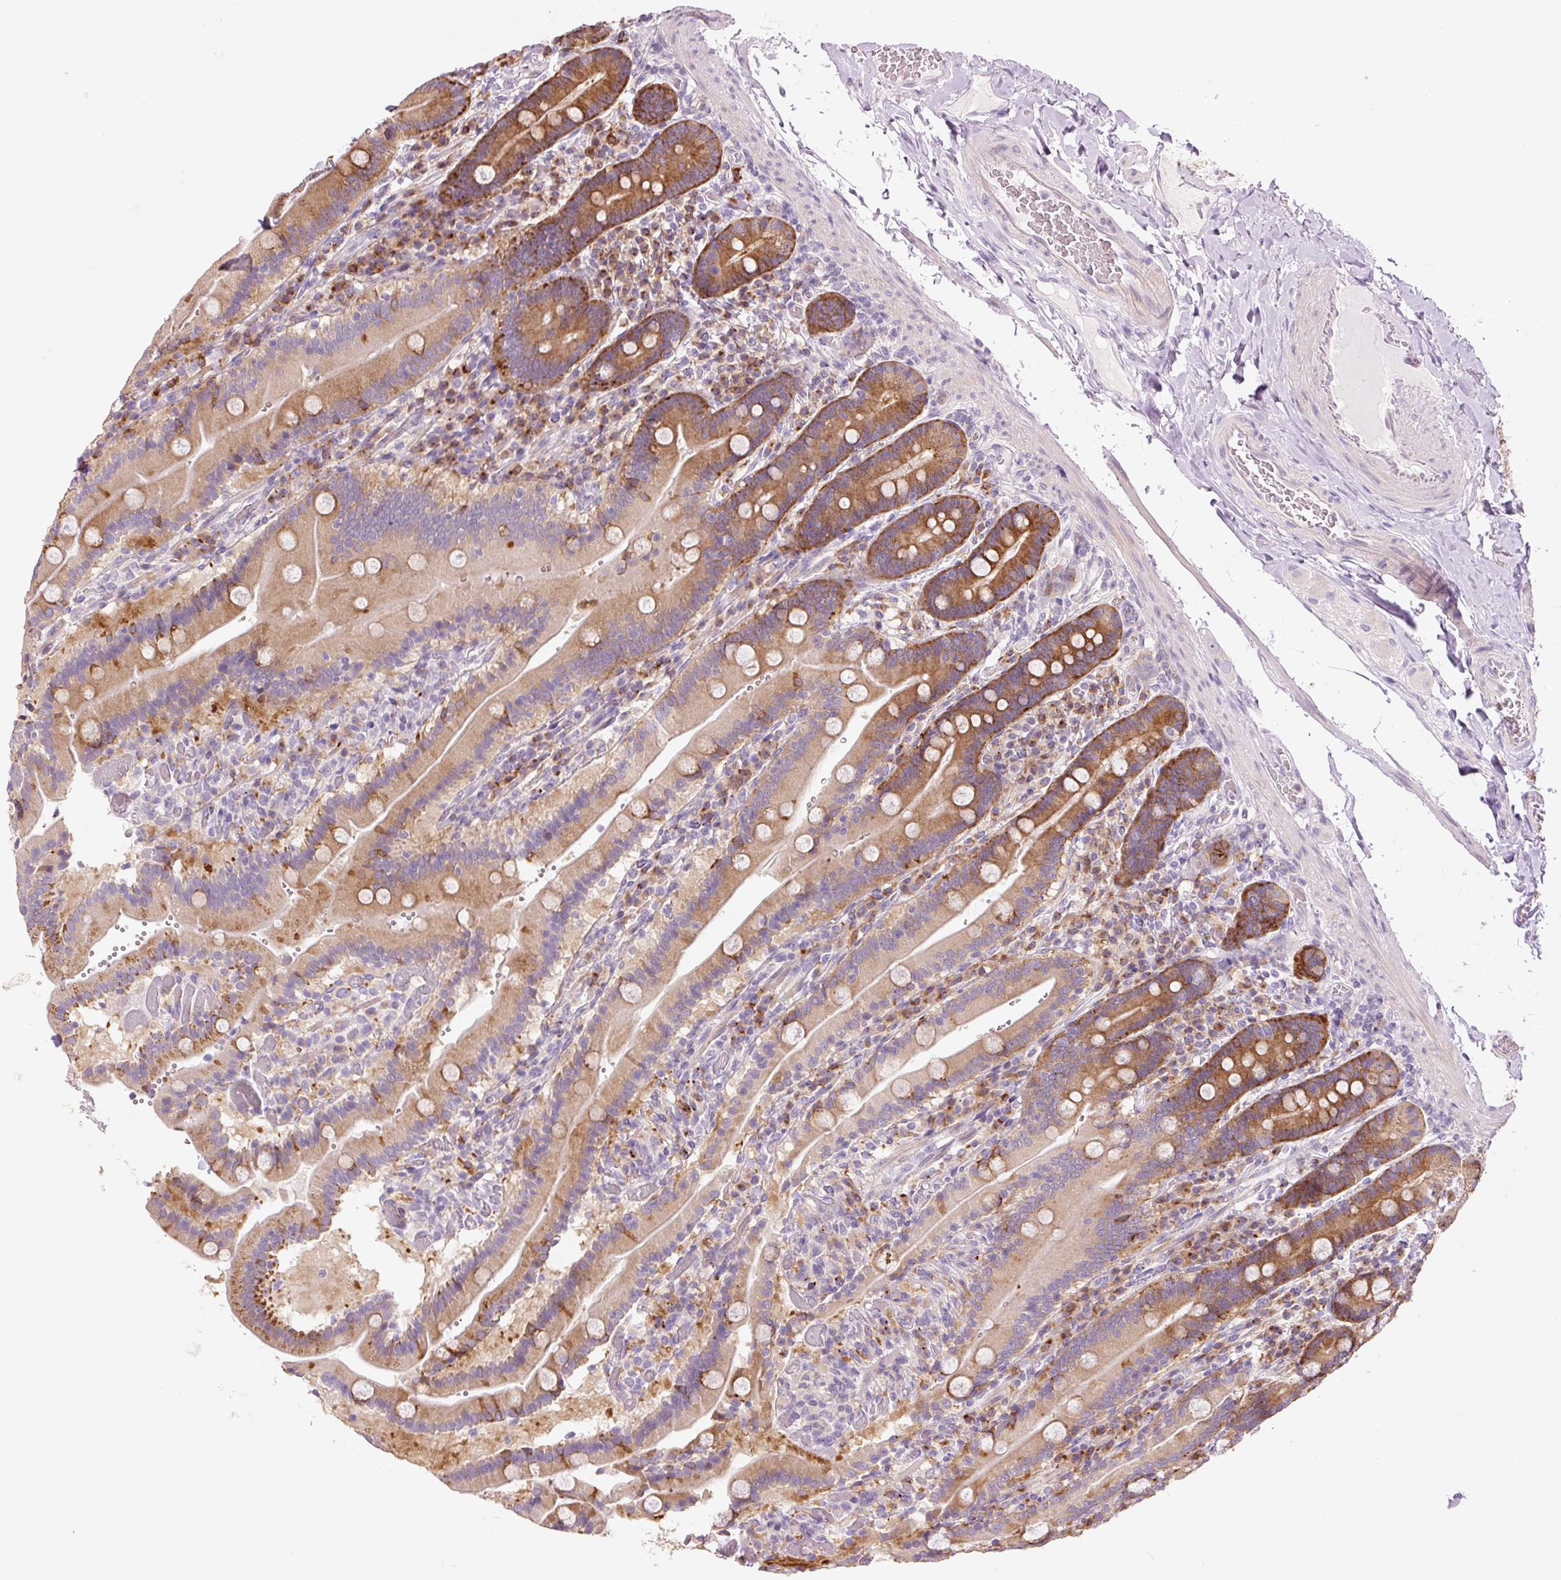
{"staining": {"intensity": "strong", "quantity": ">75%", "location": "cytoplasmic/membranous"}, "tissue": "duodenum", "cell_type": "Glandular cells", "image_type": "normal", "snomed": [{"axis": "morphology", "description": "Normal tissue, NOS"}, {"axis": "topography", "description": "Duodenum"}], "caption": "Immunohistochemistry image of normal duodenum: human duodenum stained using immunohistochemistry (IHC) demonstrates high levels of strong protein expression localized specifically in the cytoplasmic/membranous of glandular cells, appearing as a cytoplasmic/membranous brown color.", "gene": "HAX1", "patient": {"sex": "female", "age": 62}}